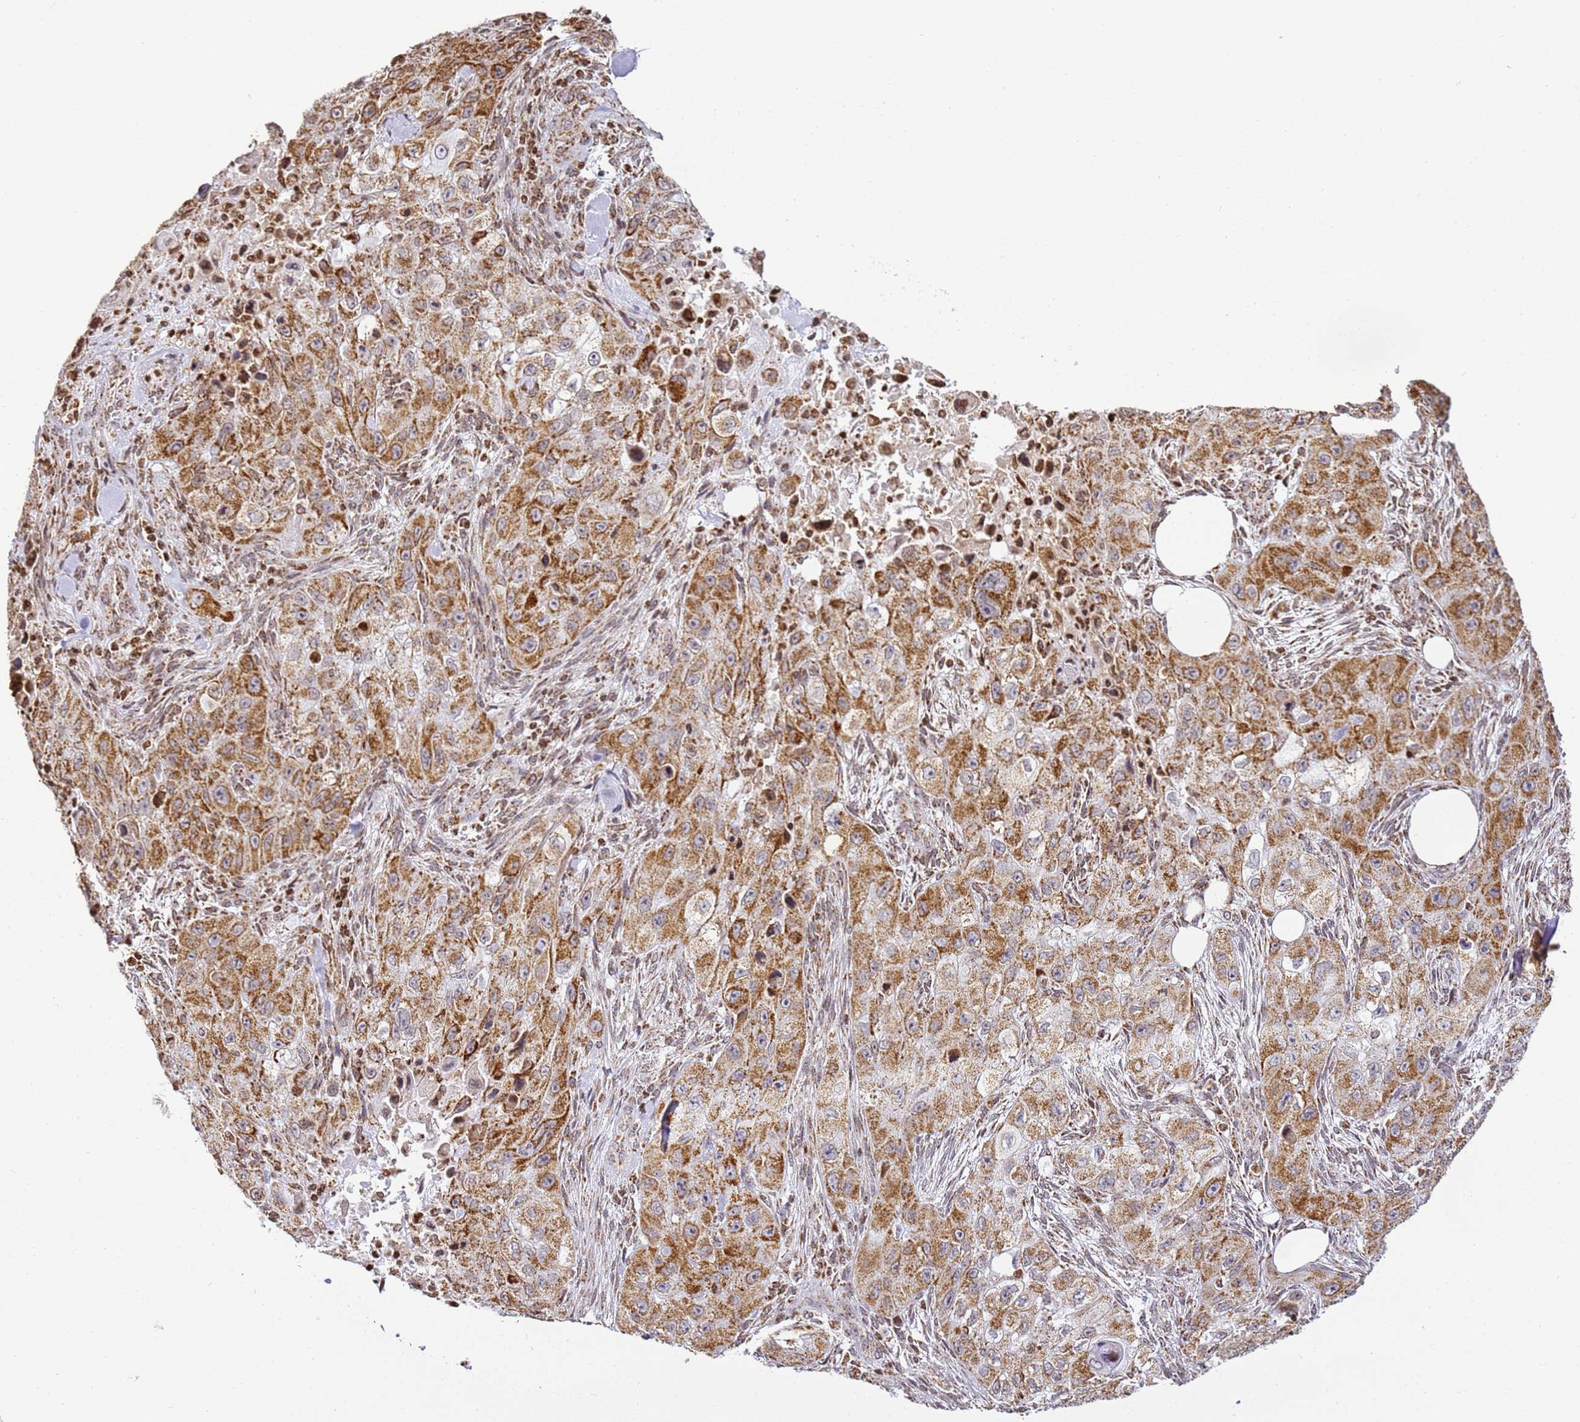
{"staining": {"intensity": "moderate", "quantity": ">75%", "location": "cytoplasmic/membranous"}, "tissue": "skin cancer", "cell_type": "Tumor cells", "image_type": "cancer", "snomed": [{"axis": "morphology", "description": "Squamous cell carcinoma, NOS"}, {"axis": "topography", "description": "Skin"}, {"axis": "topography", "description": "Subcutis"}], "caption": "Protein expression analysis of human skin cancer (squamous cell carcinoma) reveals moderate cytoplasmic/membranous staining in approximately >75% of tumor cells.", "gene": "HSPE1", "patient": {"sex": "male", "age": 73}}